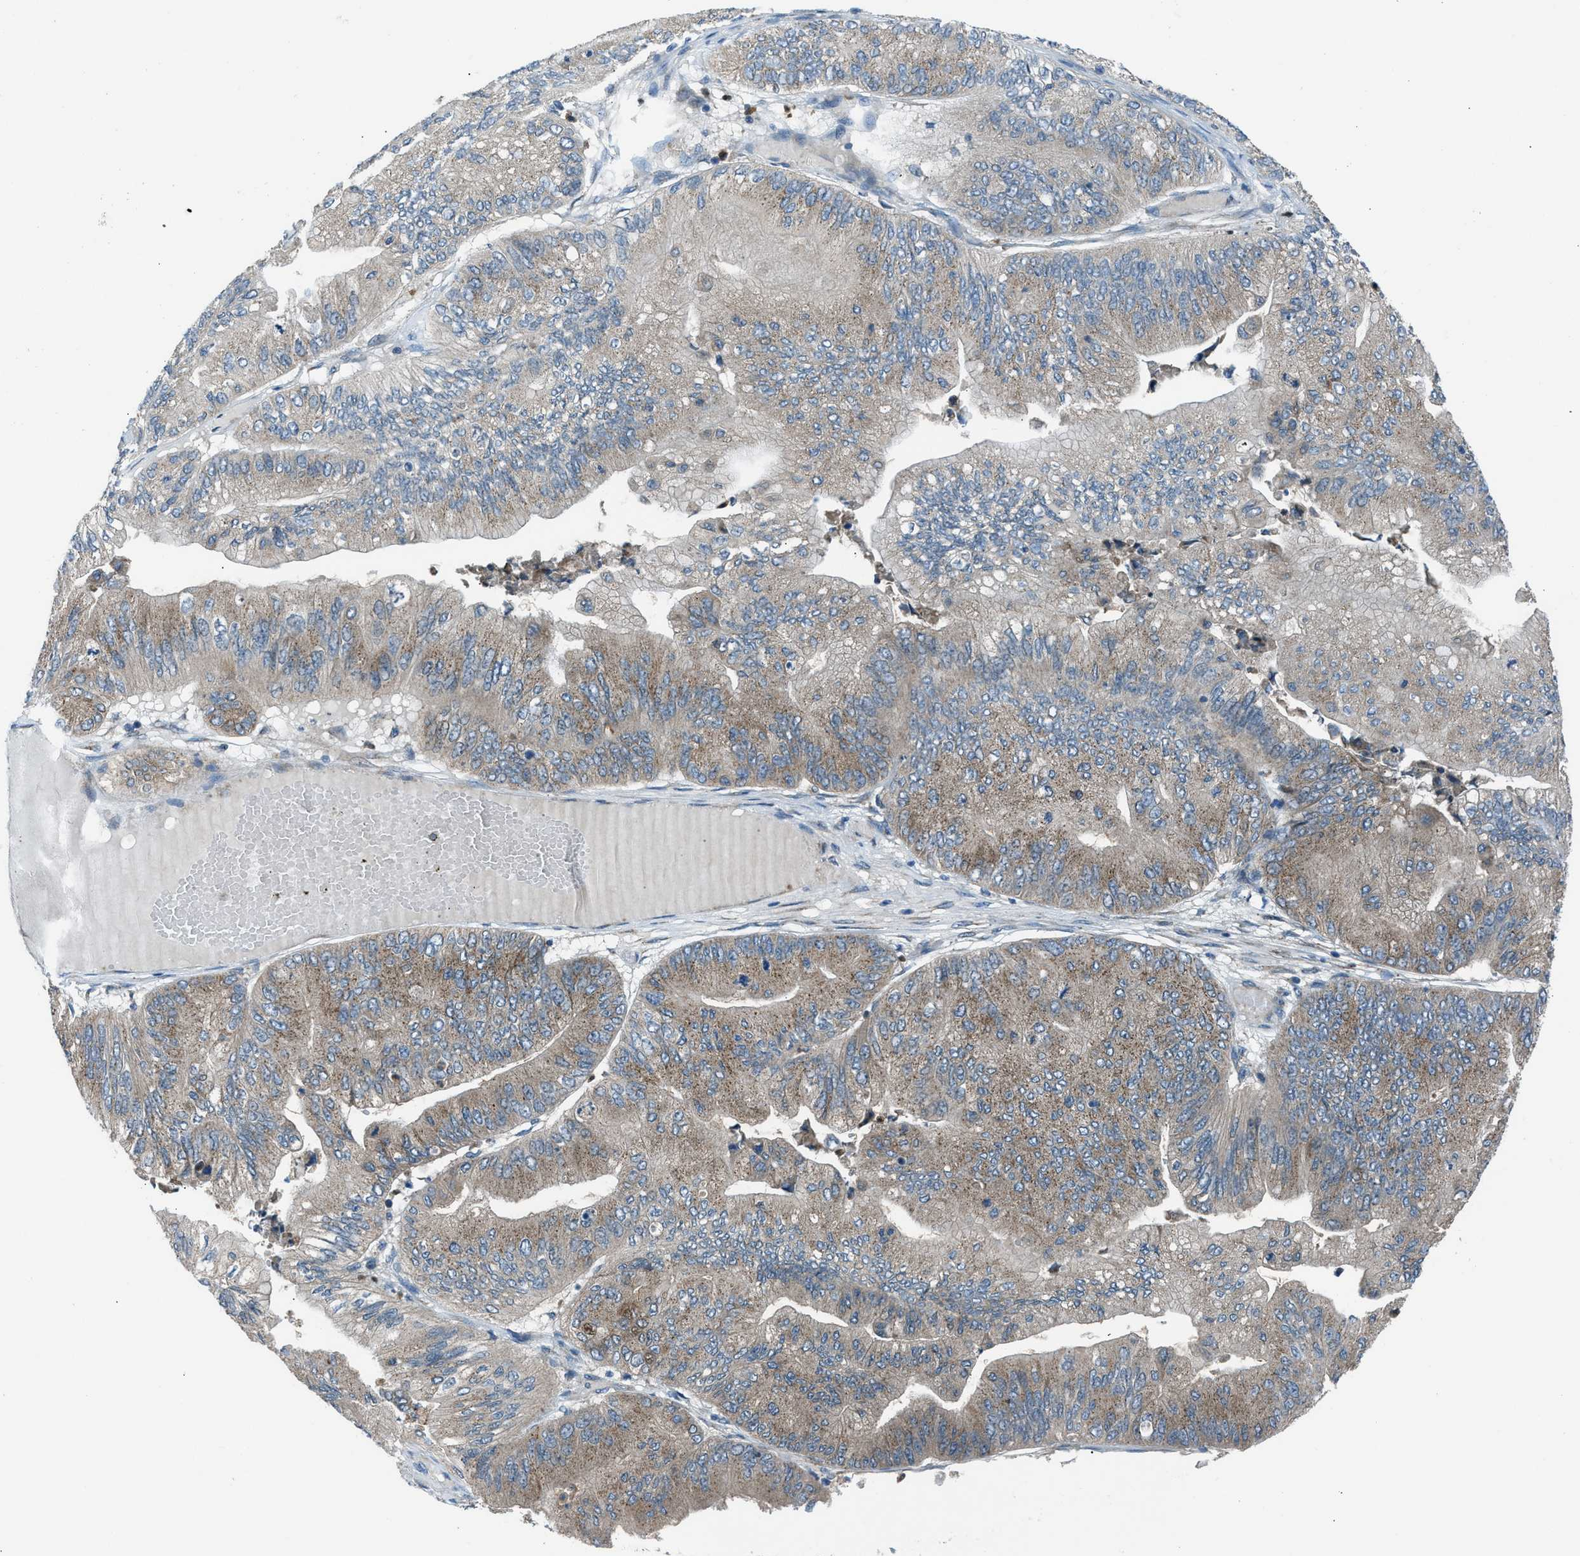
{"staining": {"intensity": "weak", "quantity": ">75%", "location": "cytoplasmic/membranous"}, "tissue": "ovarian cancer", "cell_type": "Tumor cells", "image_type": "cancer", "snomed": [{"axis": "morphology", "description": "Cystadenocarcinoma, mucinous, NOS"}, {"axis": "topography", "description": "Ovary"}], "caption": "A photomicrograph of human ovarian cancer (mucinous cystadenocarcinoma) stained for a protein exhibits weak cytoplasmic/membranous brown staining in tumor cells. The protein of interest is stained brown, and the nuclei are stained in blue (DAB IHC with brightfield microscopy, high magnification).", "gene": "EDARADD", "patient": {"sex": "female", "age": 61}}